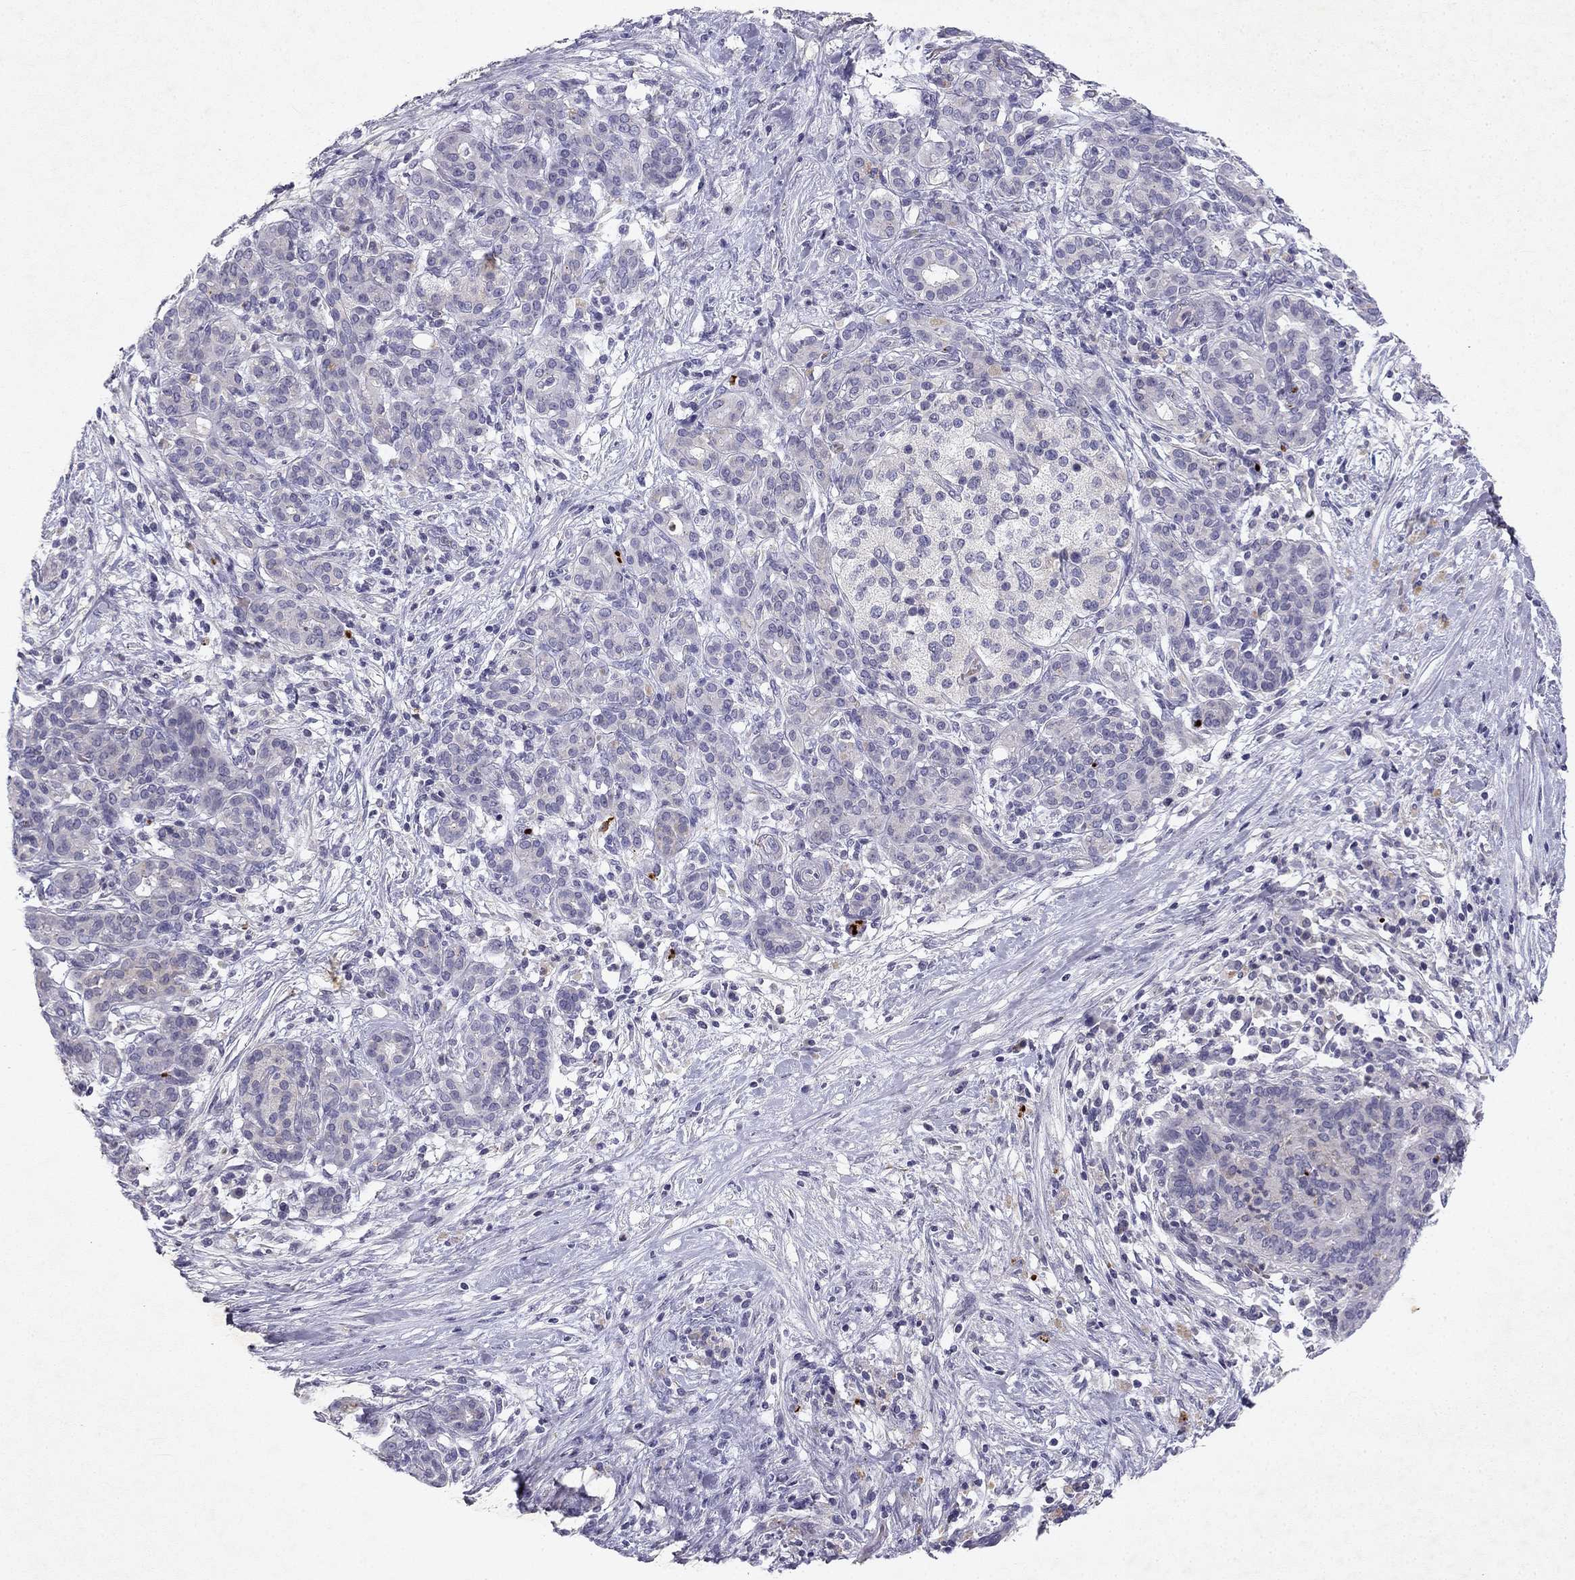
{"staining": {"intensity": "negative", "quantity": "none", "location": "none"}, "tissue": "pancreatic cancer", "cell_type": "Tumor cells", "image_type": "cancer", "snomed": [{"axis": "morphology", "description": "Adenocarcinoma, NOS"}, {"axis": "topography", "description": "Pancreas"}], "caption": "This is a histopathology image of IHC staining of pancreatic adenocarcinoma, which shows no expression in tumor cells.", "gene": "SLC6A4", "patient": {"sex": "male", "age": 44}}